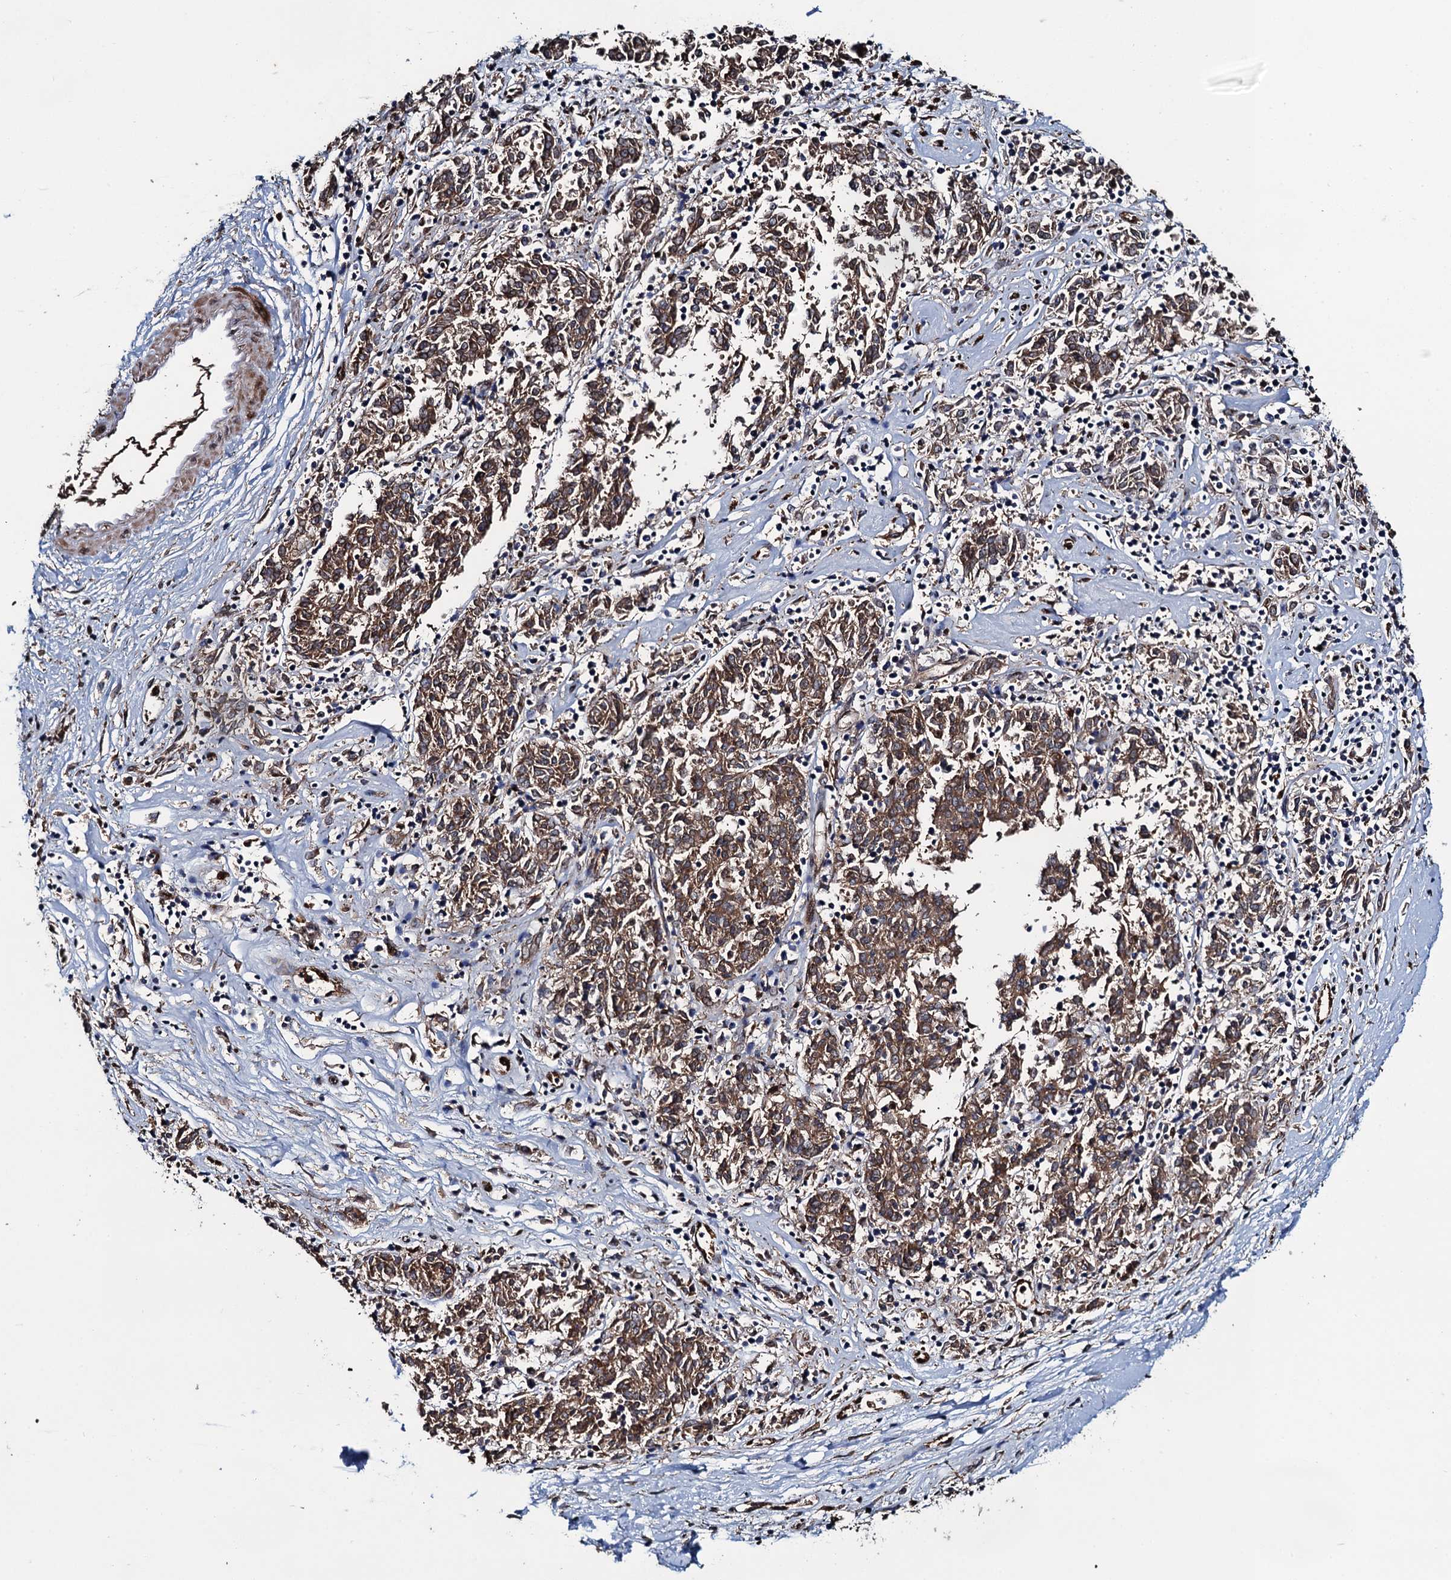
{"staining": {"intensity": "moderate", "quantity": ">75%", "location": "cytoplasmic/membranous"}, "tissue": "melanoma", "cell_type": "Tumor cells", "image_type": "cancer", "snomed": [{"axis": "morphology", "description": "Malignant melanoma, NOS"}, {"axis": "topography", "description": "Skin"}], "caption": "Melanoma was stained to show a protein in brown. There is medium levels of moderate cytoplasmic/membranous staining in approximately >75% of tumor cells.", "gene": "EVX2", "patient": {"sex": "female", "age": 72}}